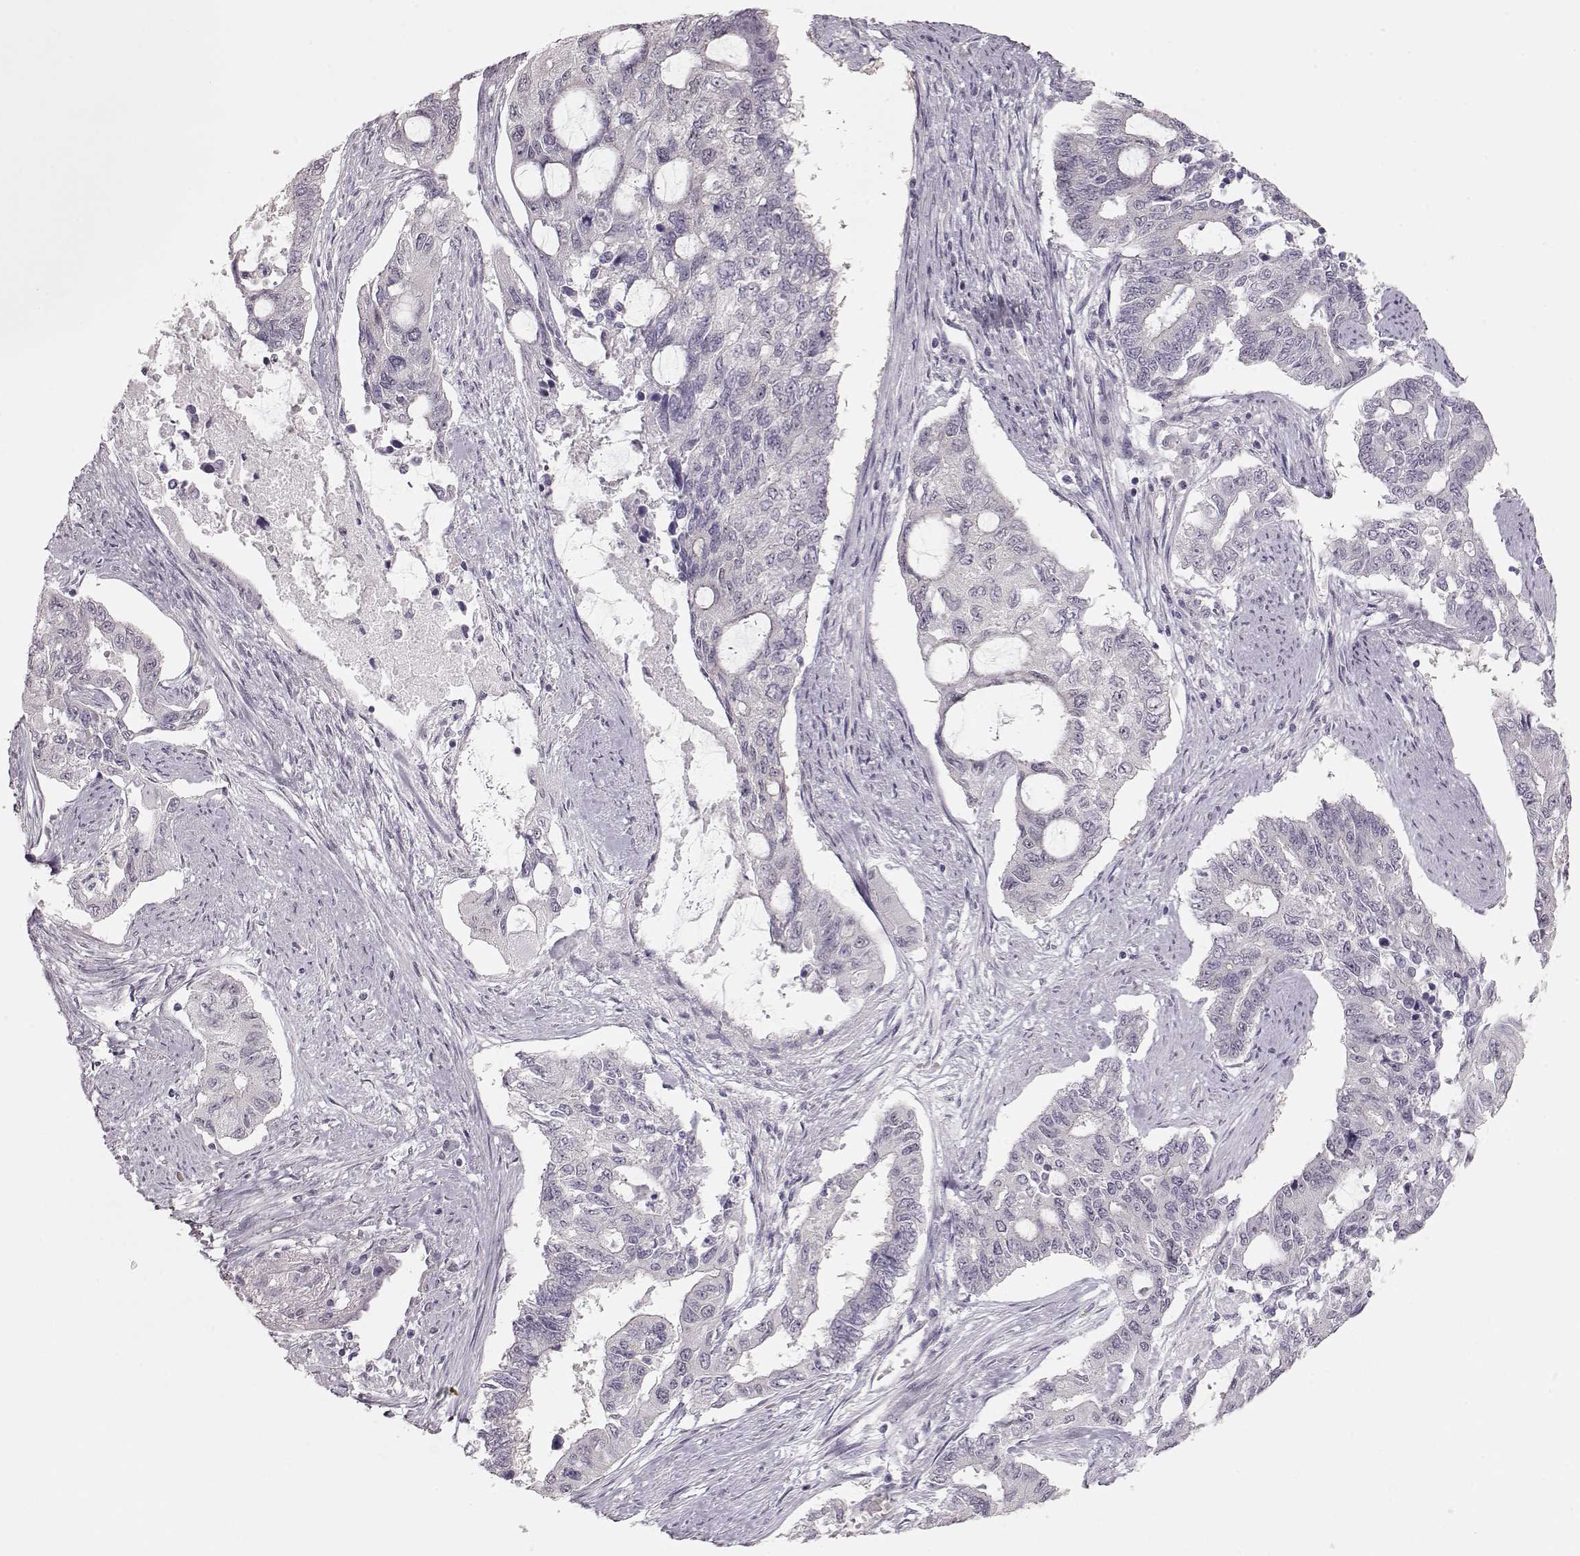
{"staining": {"intensity": "negative", "quantity": "none", "location": "none"}, "tissue": "endometrial cancer", "cell_type": "Tumor cells", "image_type": "cancer", "snomed": [{"axis": "morphology", "description": "Adenocarcinoma, NOS"}, {"axis": "topography", "description": "Uterus"}], "caption": "Tumor cells are negative for brown protein staining in endometrial cancer (adenocarcinoma).", "gene": "FAM205A", "patient": {"sex": "female", "age": 59}}